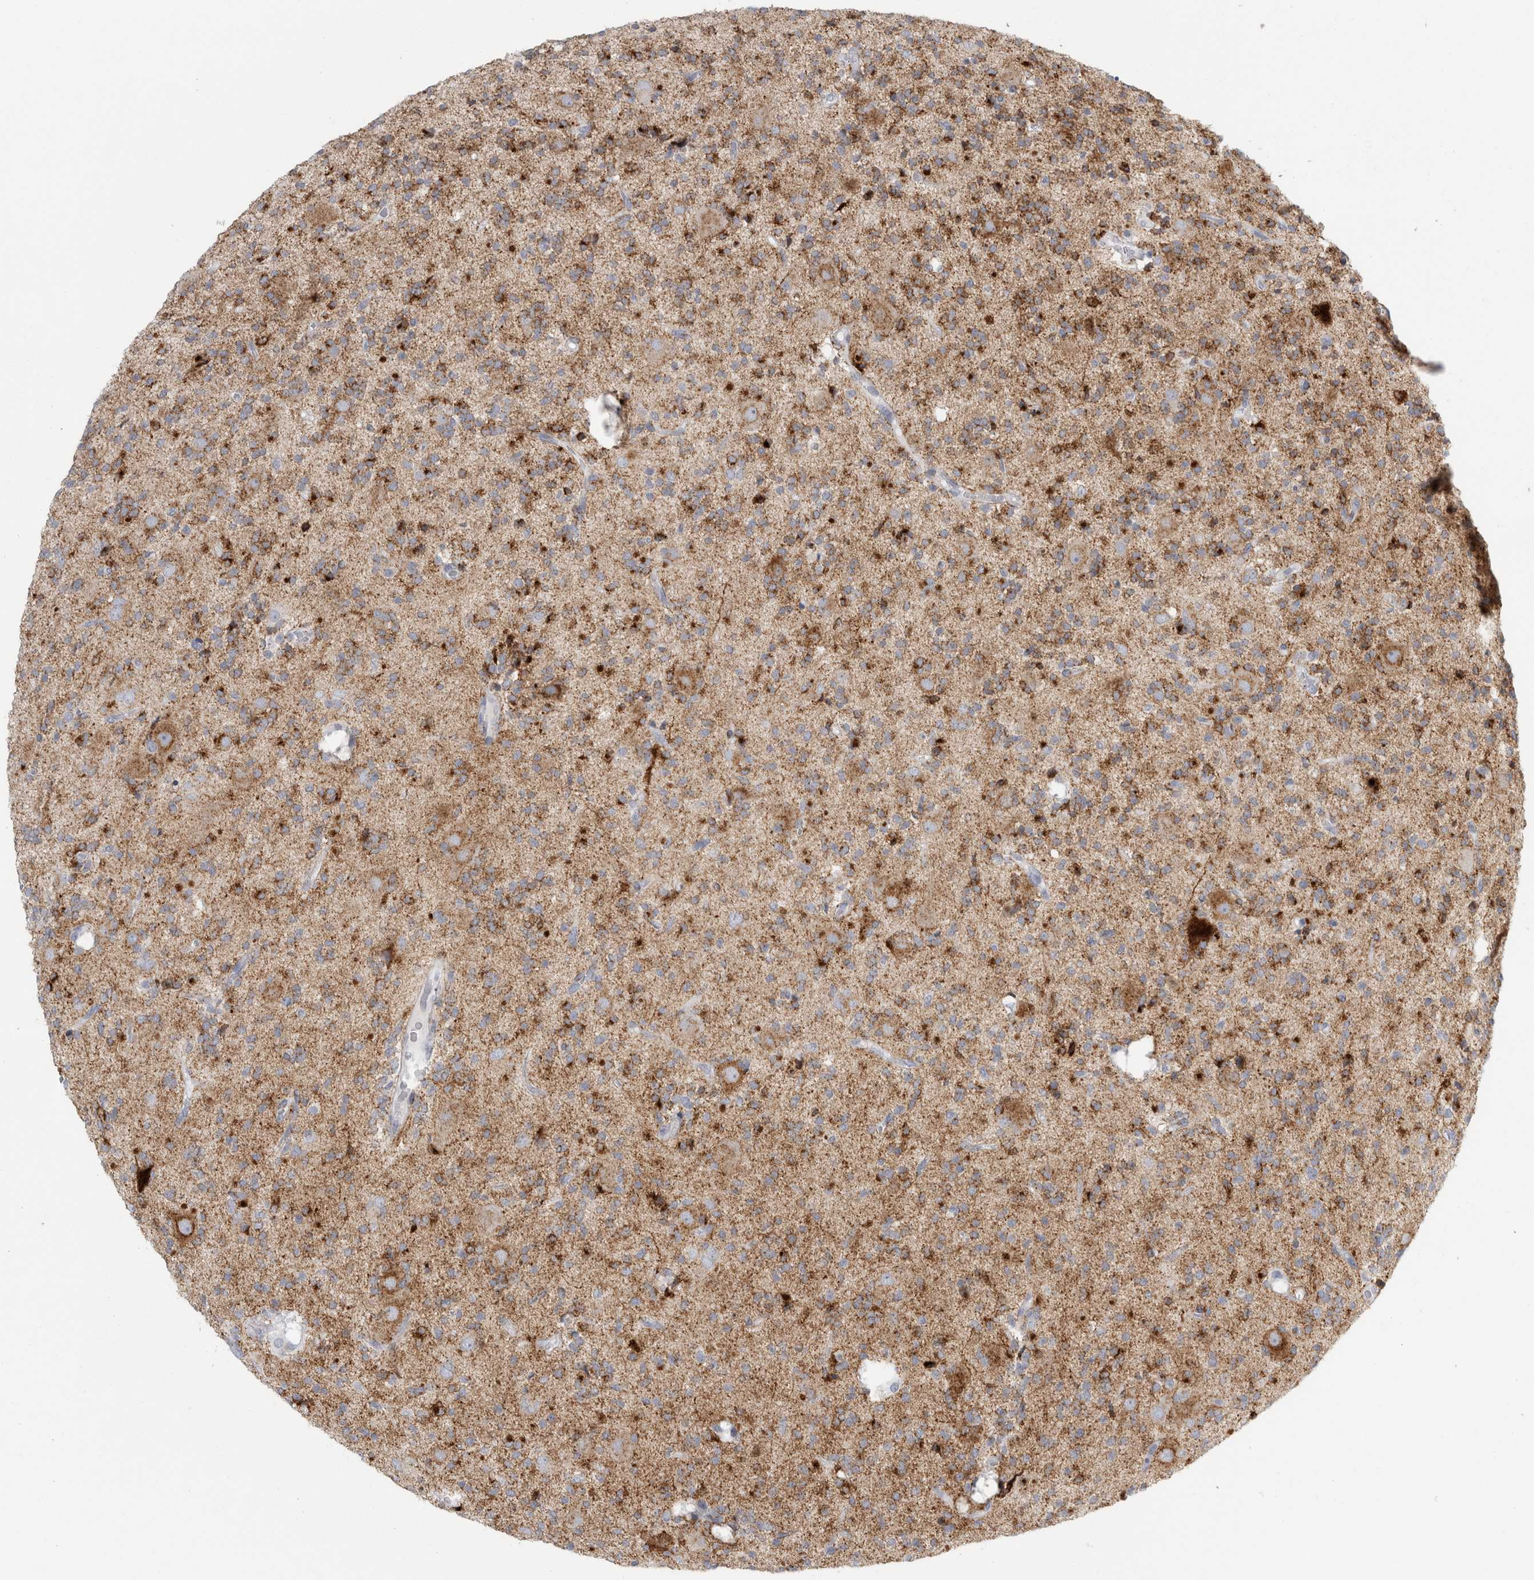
{"staining": {"intensity": "strong", "quantity": "25%-75%", "location": "cytoplasmic/membranous"}, "tissue": "glioma", "cell_type": "Tumor cells", "image_type": "cancer", "snomed": [{"axis": "morphology", "description": "Glioma, malignant, High grade"}, {"axis": "topography", "description": "Brain"}], "caption": "Strong cytoplasmic/membranous protein expression is seen in about 25%-75% of tumor cells in malignant glioma (high-grade). (DAB (3,3'-diaminobenzidine) IHC with brightfield microscopy, high magnification).", "gene": "CPE", "patient": {"sex": "male", "age": 34}}